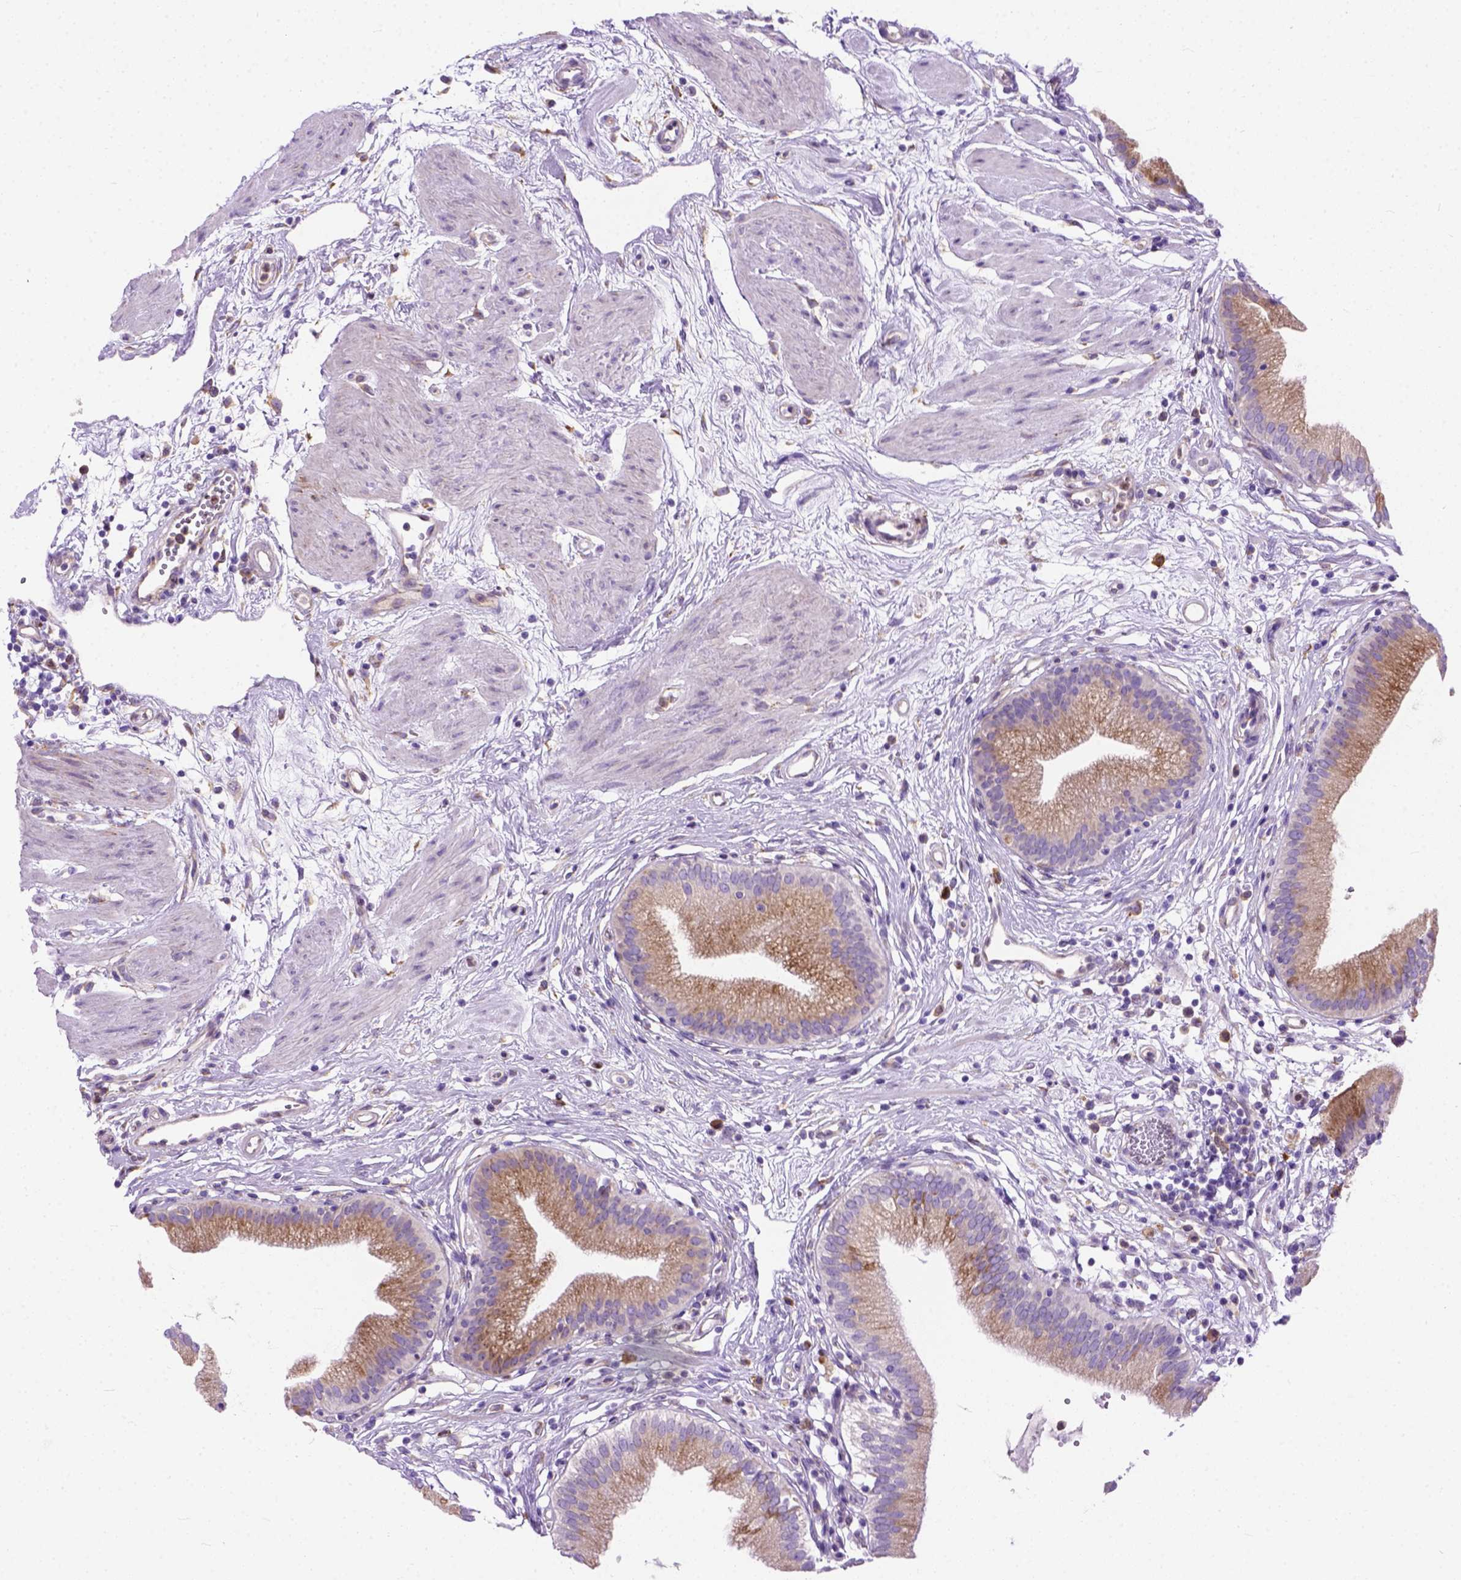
{"staining": {"intensity": "moderate", "quantity": "25%-75%", "location": "cytoplasmic/membranous"}, "tissue": "gallbladder", "cell_type": "Glandular cells", "image_type": "normal", "snomed": [{"axis": "morphology", "description": "Normal tissue, NOS"}, {"axis": "topography", "description": "Gallbladder"}], "caption": "Immunohistochemical staining of unremarkable gallbladder reveals 25%-75% levels of moderate cytoplasmic/membranous protein staining in about 25%-75% of glandular cells. Nuclei are stained in blue.", "gene": "PLK4", "patient": {"sex": "female", "age": 65}}